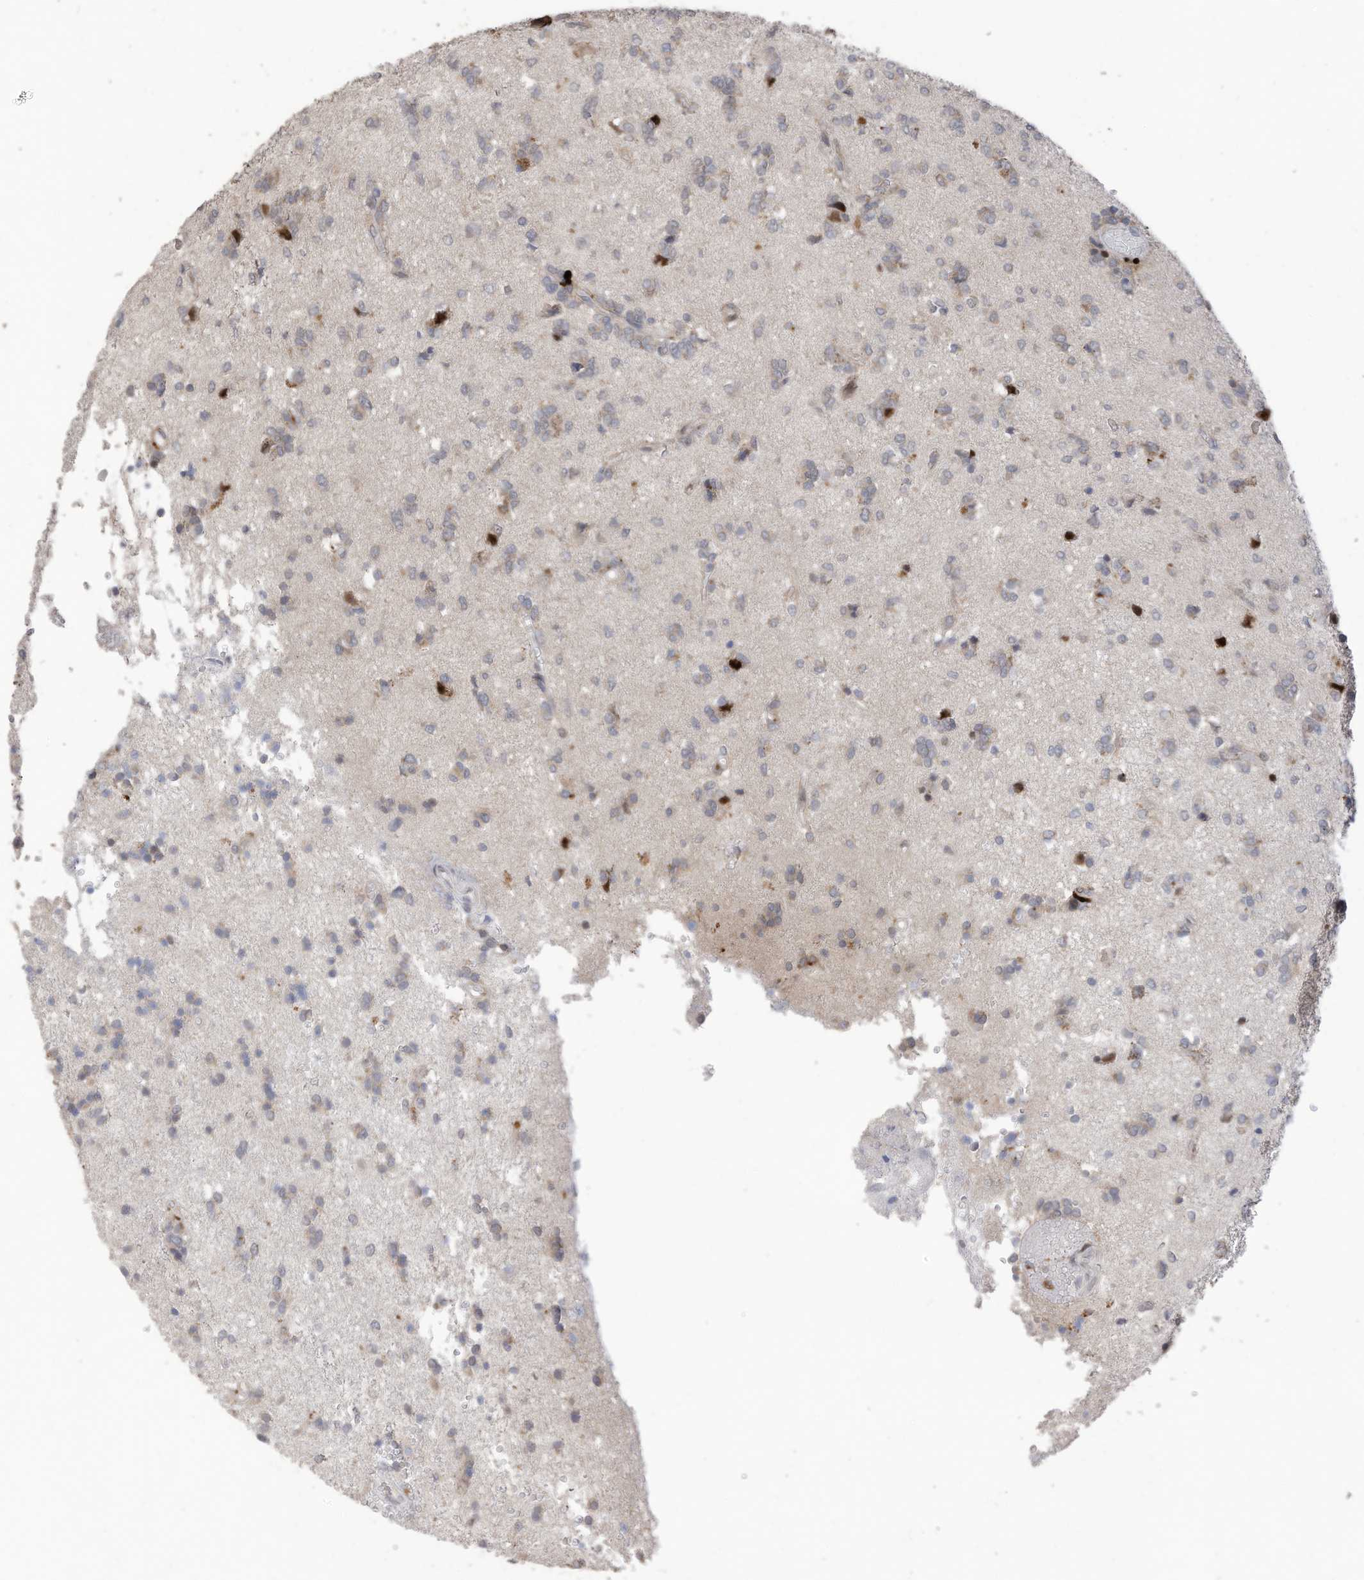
{"staining": {"intensity": "negative", "quantity": "none", "location": "none"}, "tissue": "glioma", "cell_type": "Tumor cells", "image_type": "cancer", "snomed": [{"axis": "morphology", "description": "Glioma, malignant, High grade"}, {"axis": "topography", "description": "Brain"}], "caption": "Malignant glioma (high-grade) stained for a protein using immunohistochemistry displays no positivity tumor cells.", "gene": "RABL3", "patient": {"sex": "female", "age": 59}}